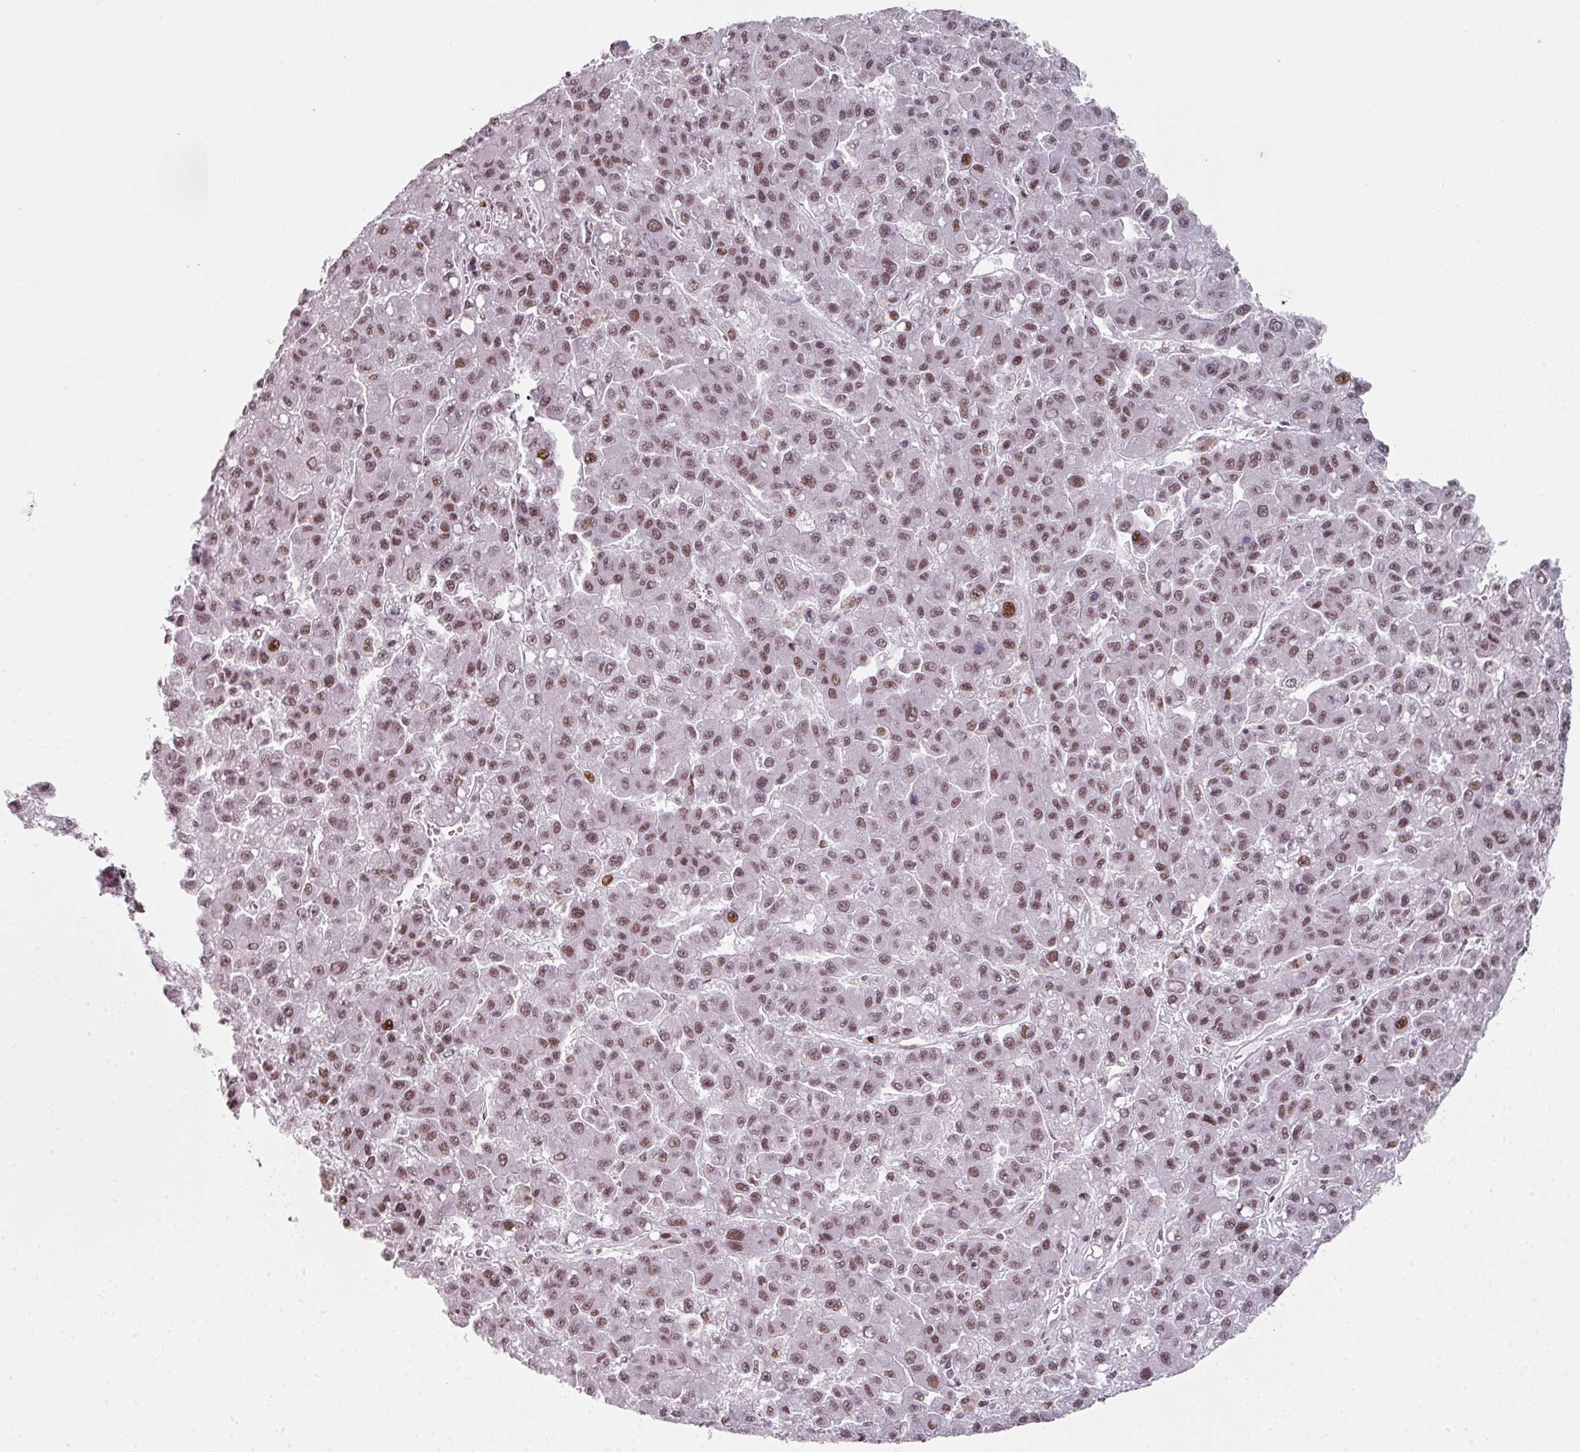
{"staining": {"intensity": "moderate", "quantity": ">75%", "location": "nuclear"}, "tissue": "liver cancer", "cell_type": "Tumor cells", "image_type": "cancer", "snomed": [{"axis": "morphology", "description": "Carcinoma, Hepatocellular, NOS"}, {"axis": "topography", "description": "Liver"}], "caption": "This histopathology image demonstrates IHC staining of human liver cancer, with medium moderate nuclear positivity in approximately >75% of tumor cells.", "gene": "SF3B5", "patient": {"sex": "male", "age": 70}}